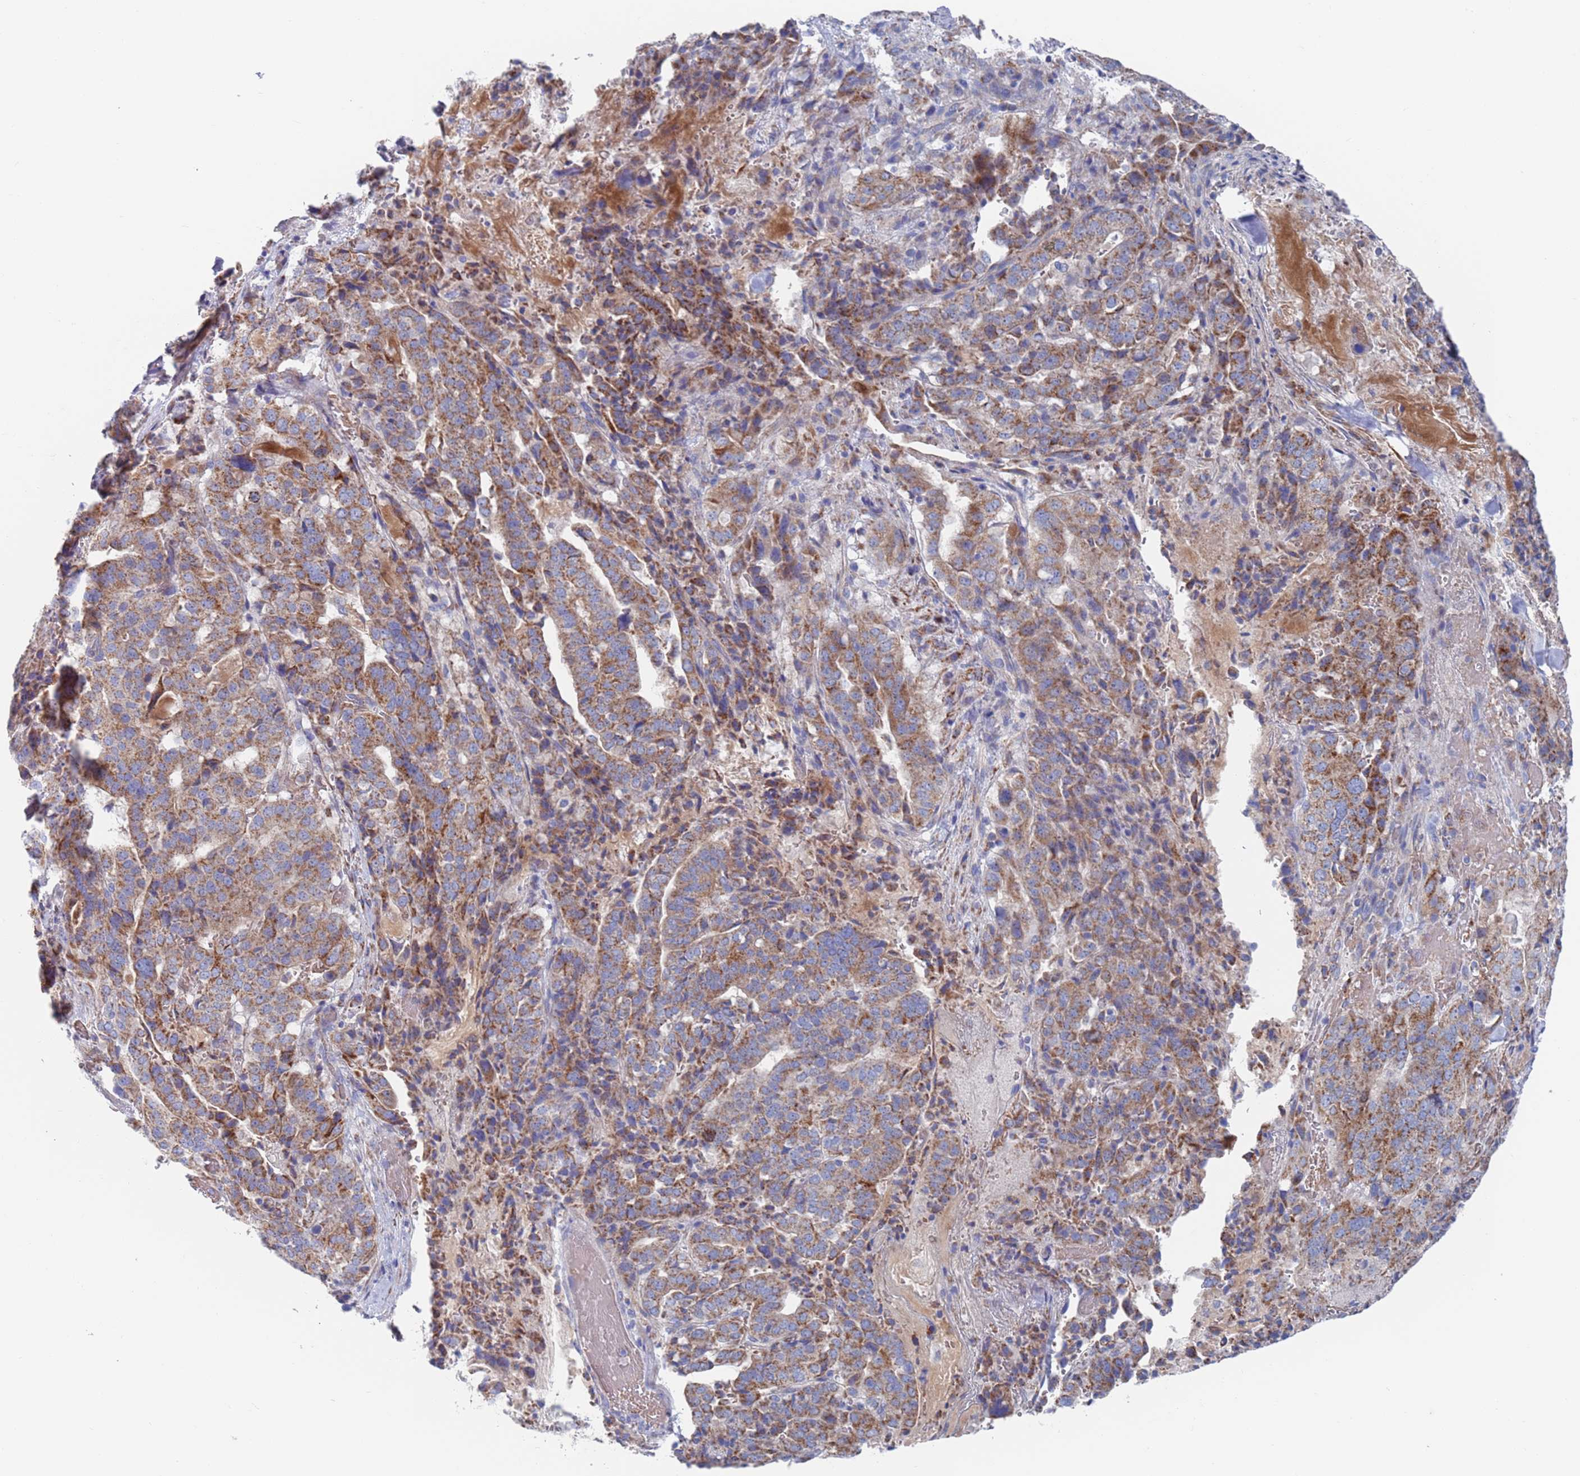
{"staining": {"intensity": "moderate", "quantity": ">75%", "location": "cytoplasmic/membranous"}, "tissue": "stomach cancer", "cell_type": "Tumor cells", "image_type": "cancer", "snomed": [{"axis": "morphology", "description": "Adenocarcinoma, NOS"}, {"axis": "topography", "description": "Stomach"}], "caption": "An immunohistochemistry image of neoplastic tissue is shown. Protein staining in brown shows moderate cytoplasmic/membranous positivity in stomach cancer within tumor cells. The staining is performed using DAB brown chromogen to label protein expression. The nuclei are counter-stained blue using hematoxylin.", "gene": "CHCHD6", "patient": {"sex": "male", "age": 48}}